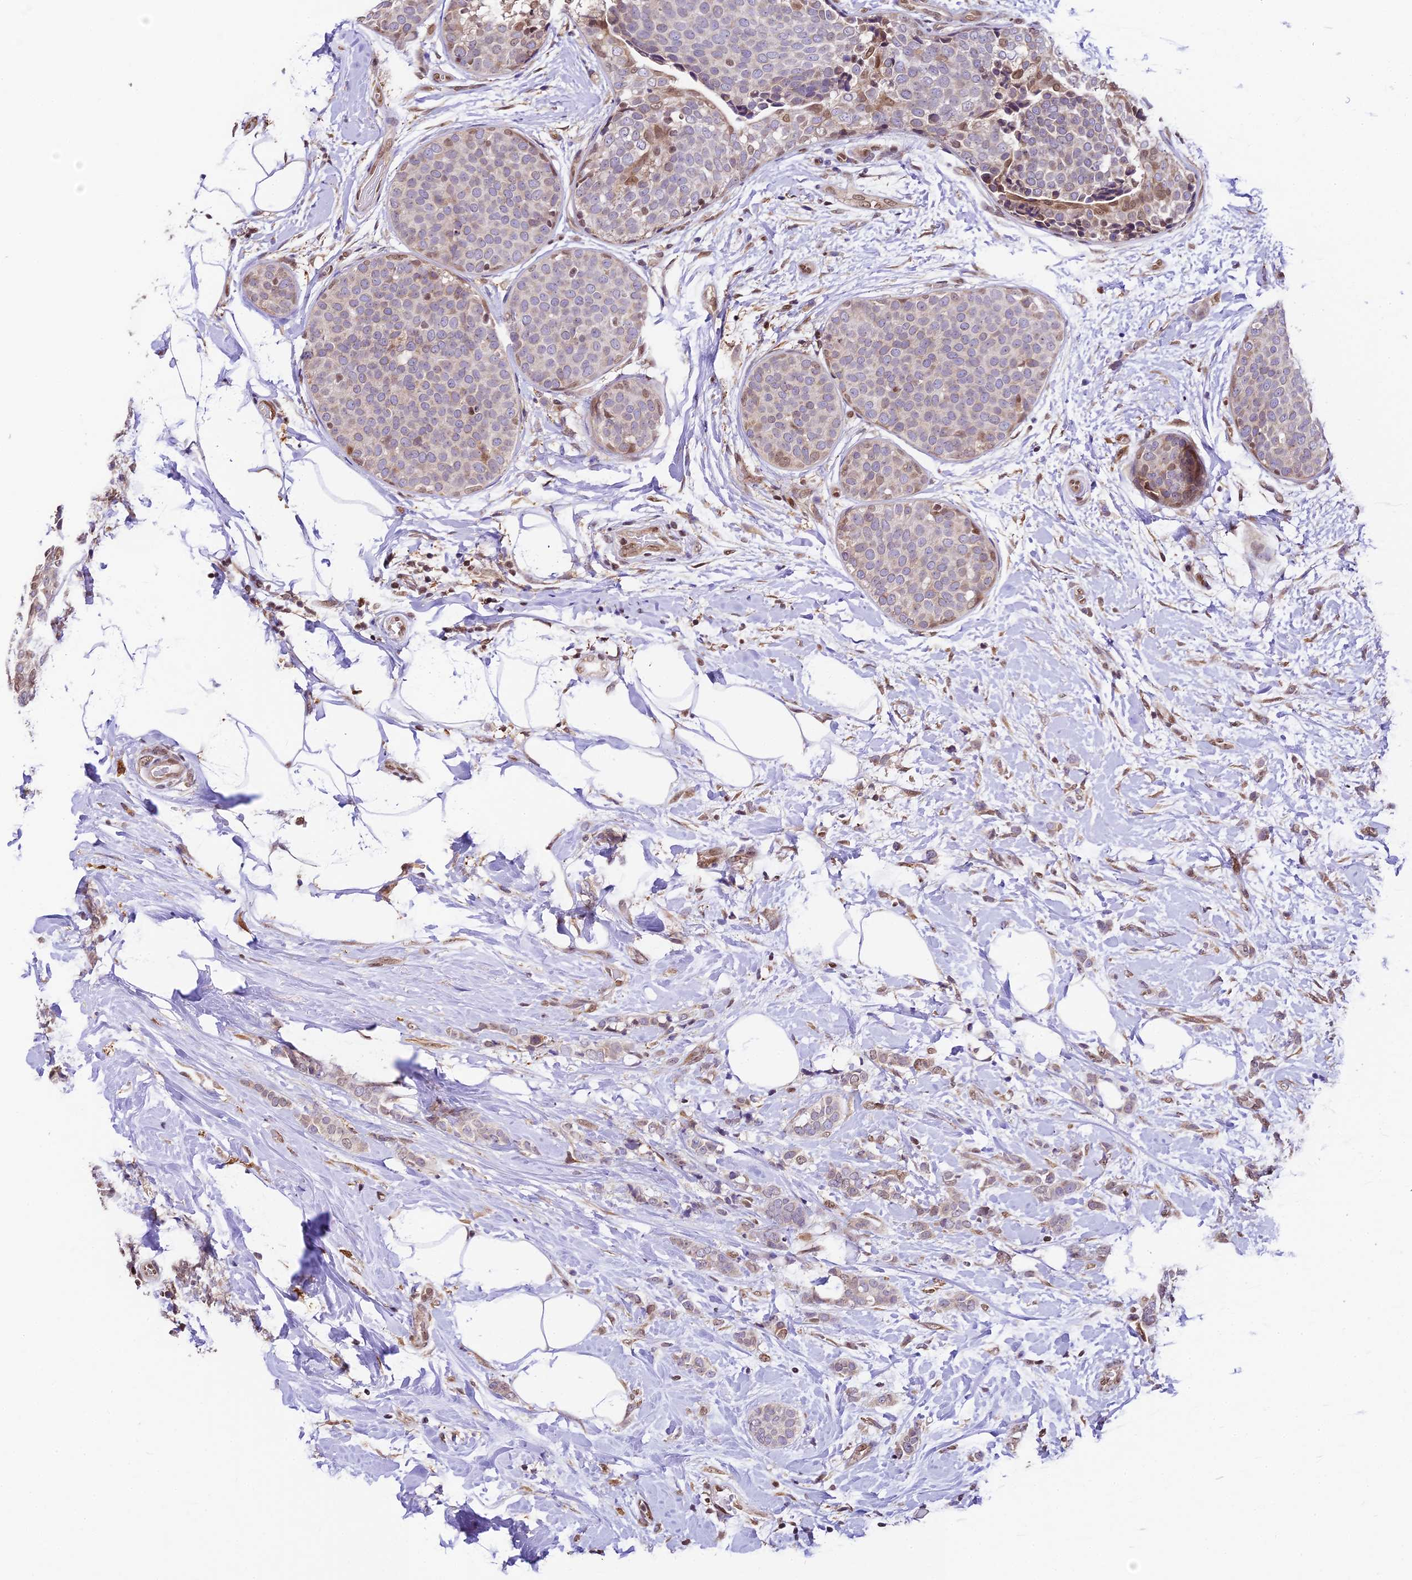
{"staining": {"intensity": "moderate", "quantity": "<25%", "location": "nuclear"}, "tissue": "breast cancer", "cell_type": "Tumor cells", "image_type": "cancer", "snomed": [{"axis": "morphology", "description": "Lobular carcinoma, in situ"}, {"axis": "morphology", "description": "Lobular carcinoma"}, {"axis": "topography", "description": "Breast"}], "caption": "Immunohistochemical staining of human breast cancer (lobular carcinoma in situ) shows low levels of moderate nuclear protein positivity in approximately <25% of tumor cells.", "gene": "TRIM22", "patient": {"sex": "female", "age": 41}}